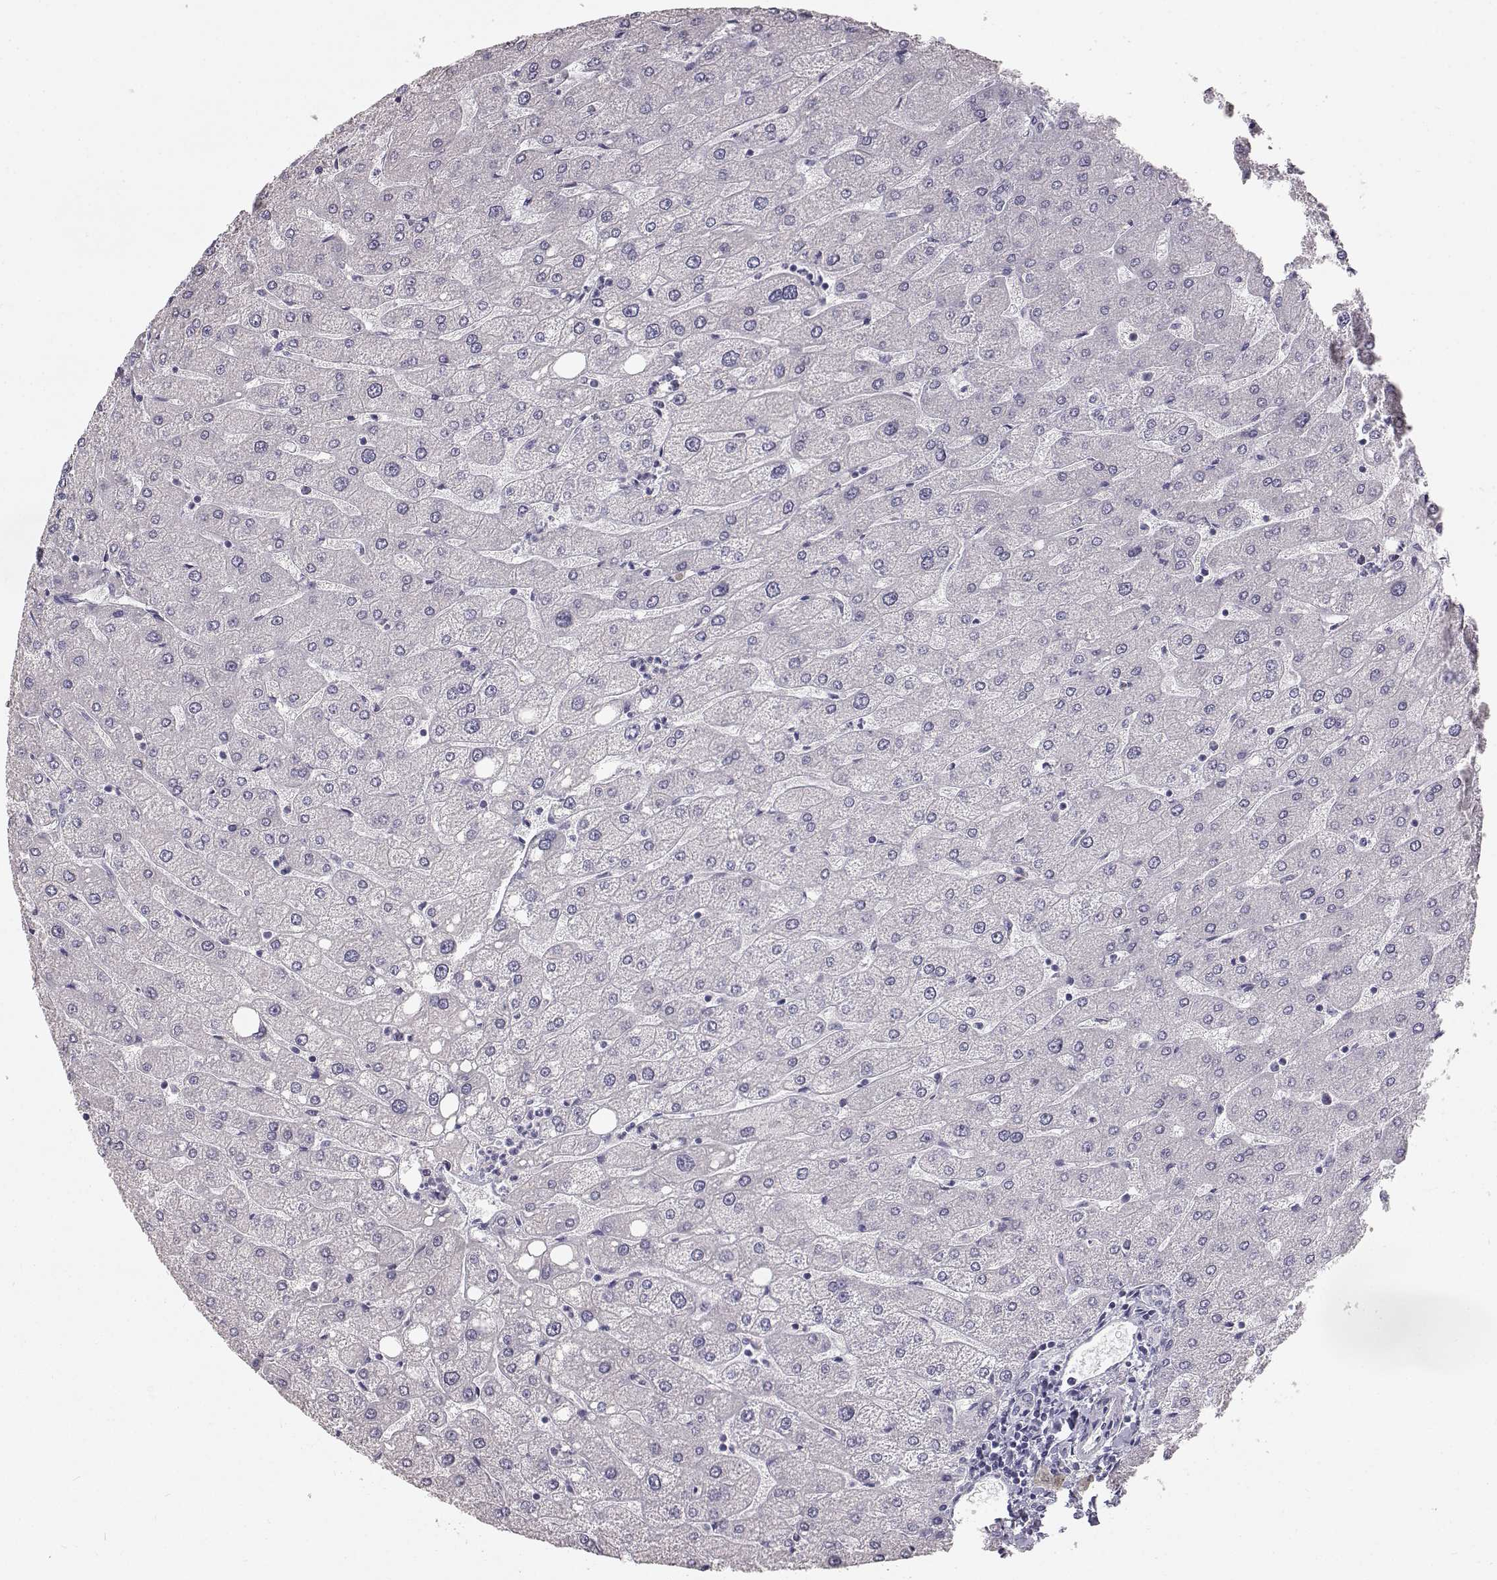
{"staining": {"intensity": "negative", "quantity": "none", "location": "none"}, "tissue": "liver", "cell_type": "Cholangiocytes", "image_type": "normal", "snomed": [{"axis": "morphology", "description": "Normal tissue, NOS"}, {"axis": "topography", "description": "Liver"}], "caption": "Immunohistochemistry (IHC) histopathology image of normal liver: liver stained with DAB (3,3'-diaminobenzidine) demonstrates no significant protein staining in cholangiocytes.", "gene": "KRT31", "patient": {"sex": "male", "age": 67}}